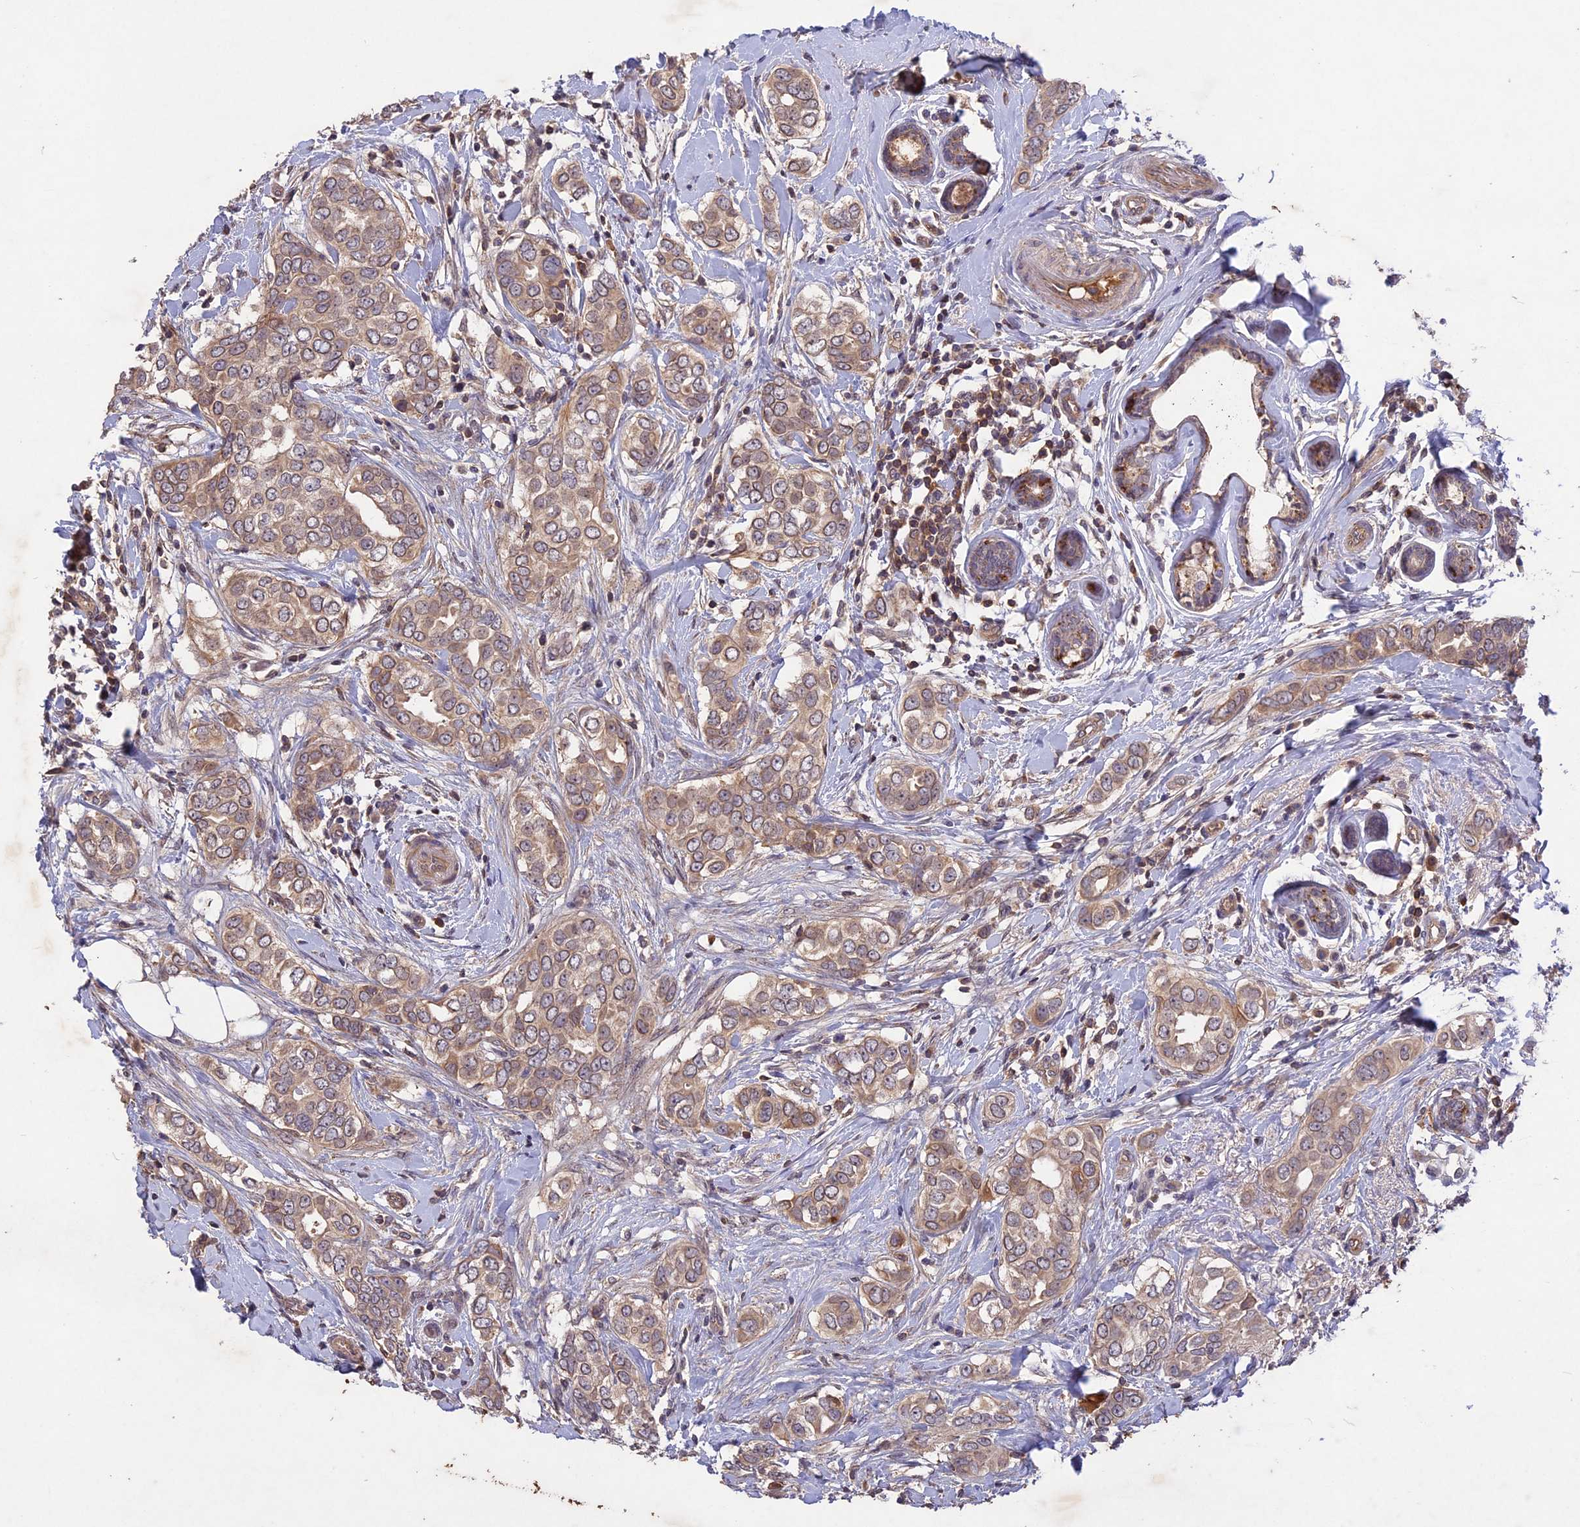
{"staining": {"intensity": "weak", "quantity": ">75%", "location": "cytoplasmic/membranous"}, "tissue": "breast cancer", "cell_type": "Tumor cells", "image_type": "cancer", "snomed": [{"axis": "morphology", "description": "Lobular carcinoma"}, {"axis": "topography", "description": "Breast"}], "caption": "The image exhibits immunohistochemical staining of breast lobular carcinoma. There is weak cytoplasmic/membranous positivity is appreciated in about >75% of tumor cells.", "gene": "ADO", "patient": {"sex": "female", "age": 51}}